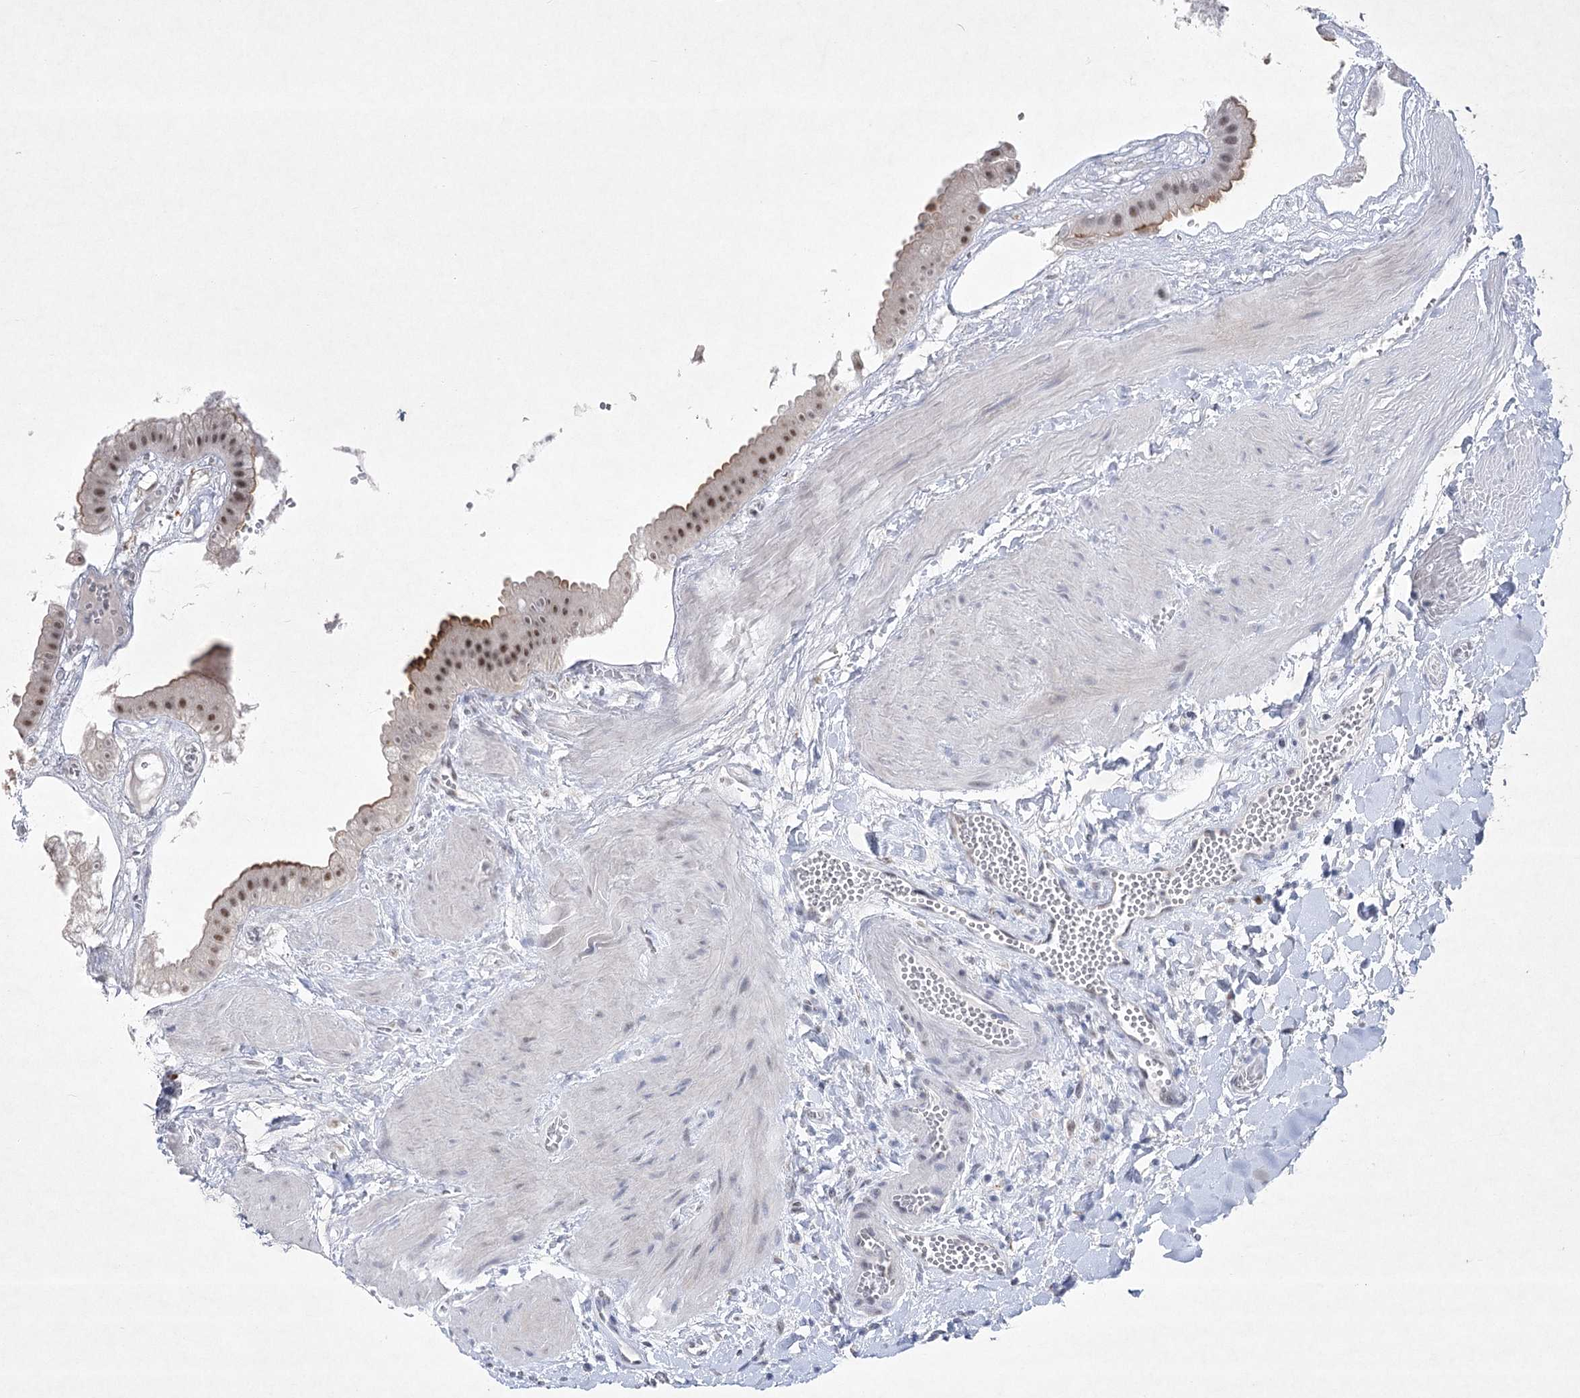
{"staining": {"intensity": "moderate", "quantity": ">75%", "location": "cytoplasmic/membranous,nuclear"}, "tissue": "gallbladder", "cell_type": "Glandular cells", "image_type": "normal", "snomed": [{"axis": "morphology", "description": "Normal tissue, NOS"}, {"axis": "topography", "description": "Gallbladder"}], "caption": "This is a micrograph of IHC staining of benign gallbladder, which shows moderate staining in the cytoplasmic/membranous,nuclear of glandular cells.", "gene": "ENSG00000275740", "patient": {"sex": "male", "age": 55}}